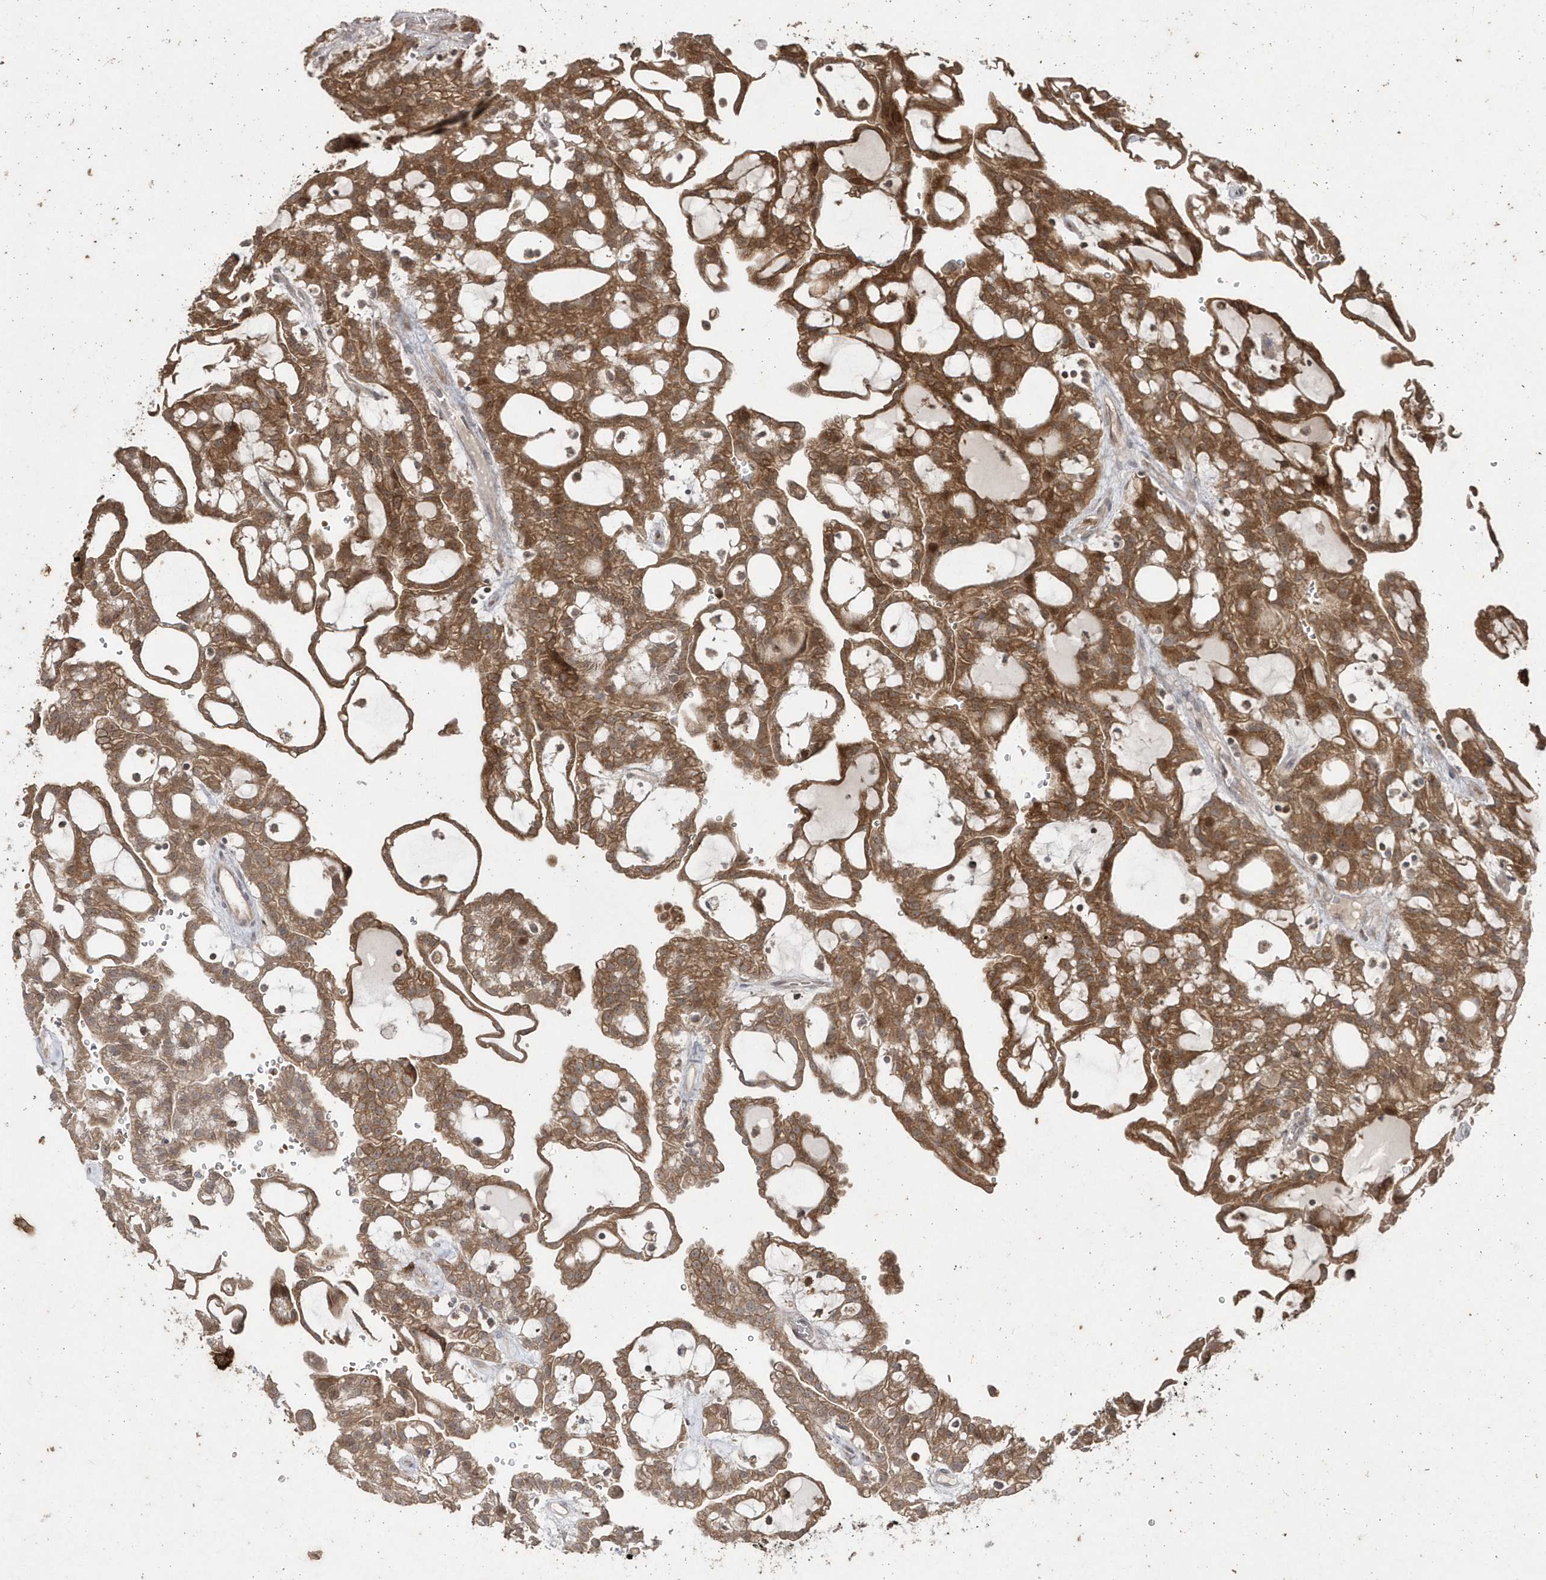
{"staining": {"intensity": "moderate", "quantity": ">75%", "location": "cytoplasmic/membranous"}, "tissue": "renal cancer", "cell_type": "Tumor cells", "image_type": "cancer", "snomed": [{"axis": "morphology", "description": "Adenocarcinoma, NOS"}, {"axis": "topography", "description": "Kidney"}], "caption": "Moderate cytoplasmic/membranous protein staining is seen in about >75% of tumor cells in adenocarcinoma (renal). Immunohistochemistry (ihc) stains the protein in brown and the nuclei are stained blue.", "gene": "GEMIN6", "patient": {"sex": "male", "age": 63}}